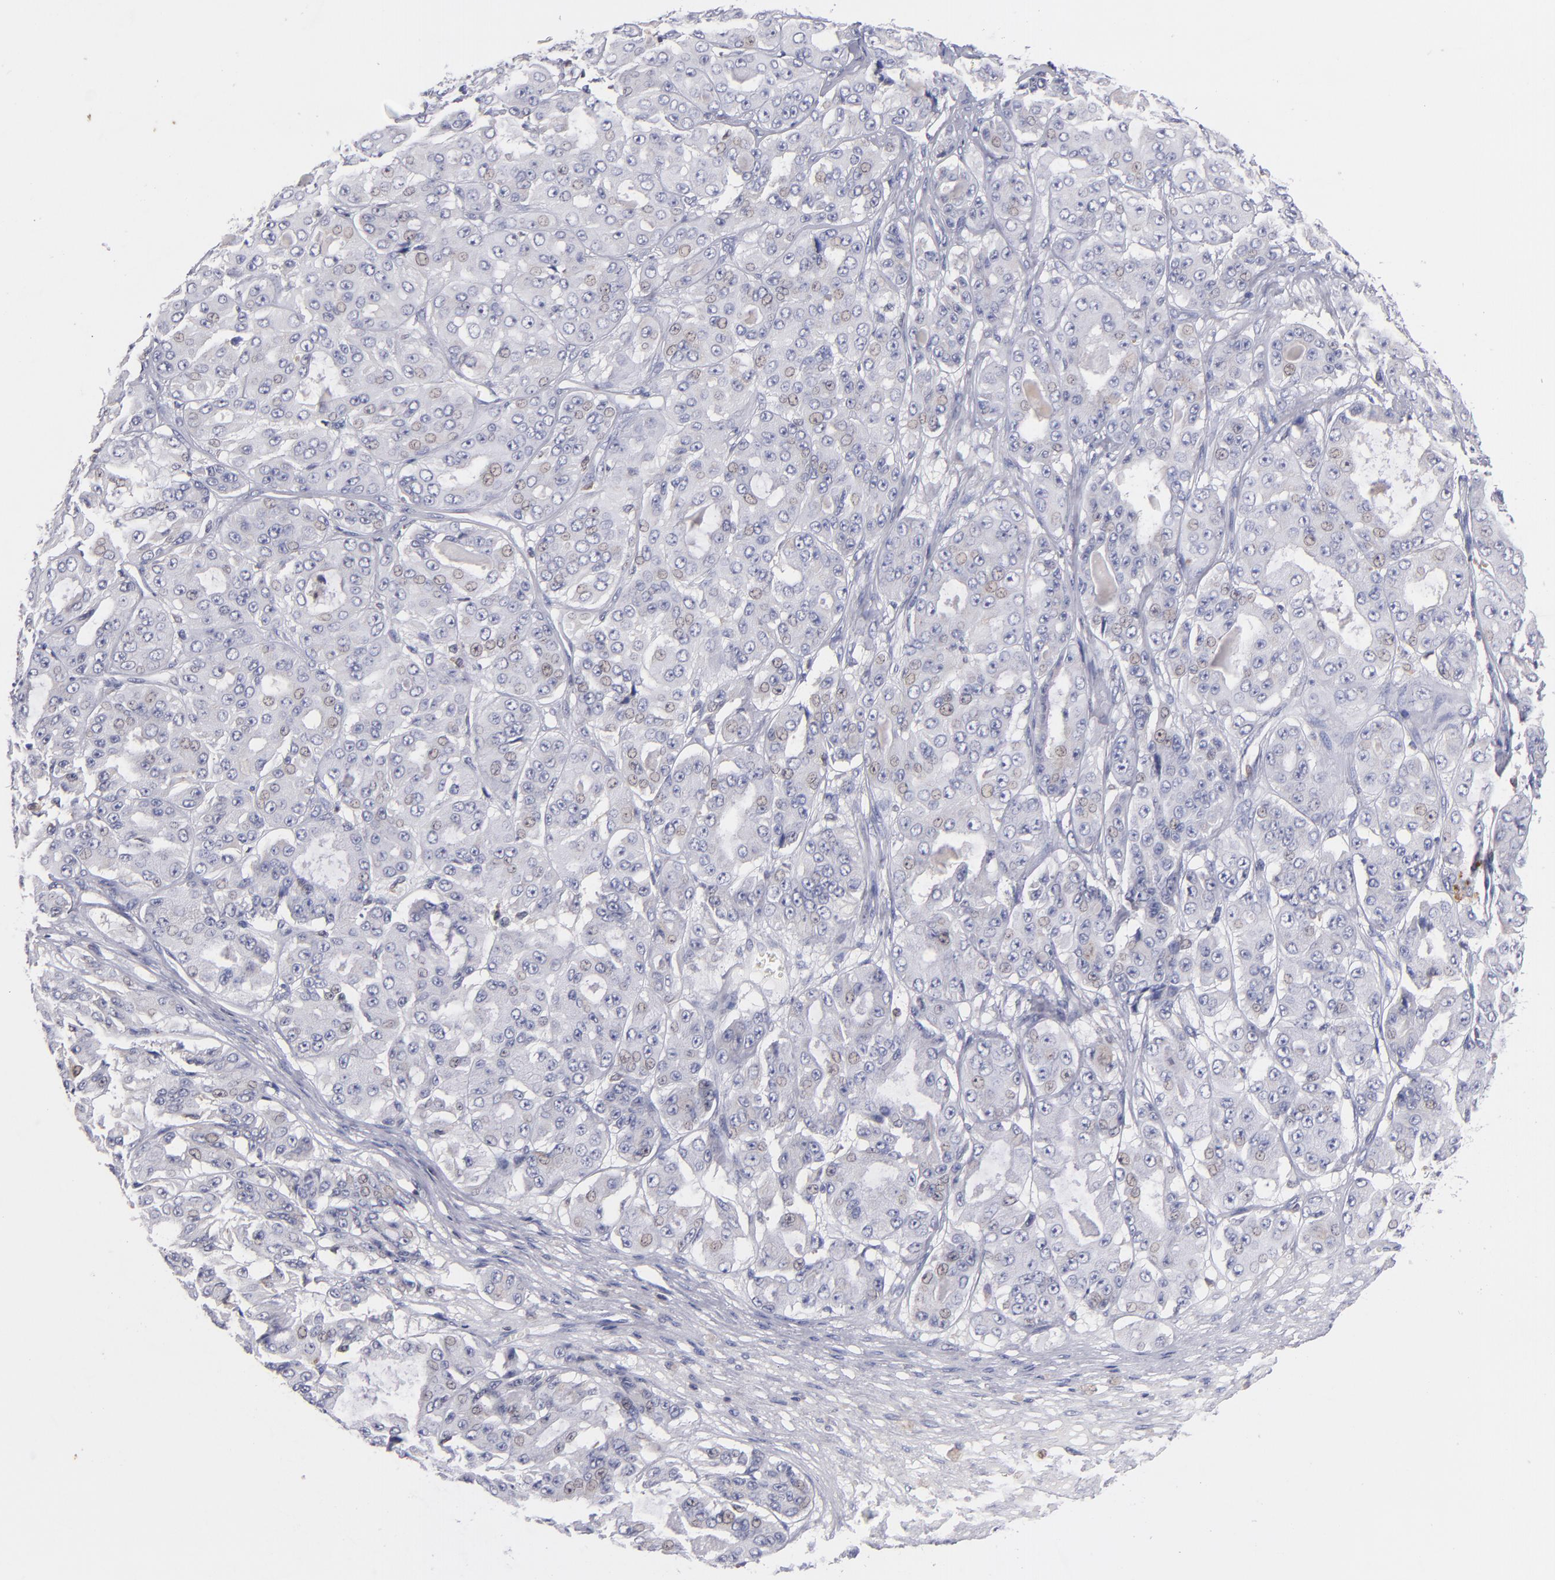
{"staining": {"intensity": "negative", "quantity": "none", "location": "none"}, "tissue": "ovarian cancer", "cell_type": "Tumor cells", "image_type": "cancer", "snomed": [{"axis": "morphology", "description": "Carcinoma, endometroid"}, {"axis": "topography", "description": "Ovary"}], "caption": "The image shows no significant positivity in tumor cells of ovarian cancer (endometroid carcinoma).", "gene": "PRKCD", "patient": {"sex": "female", "age": 61}}